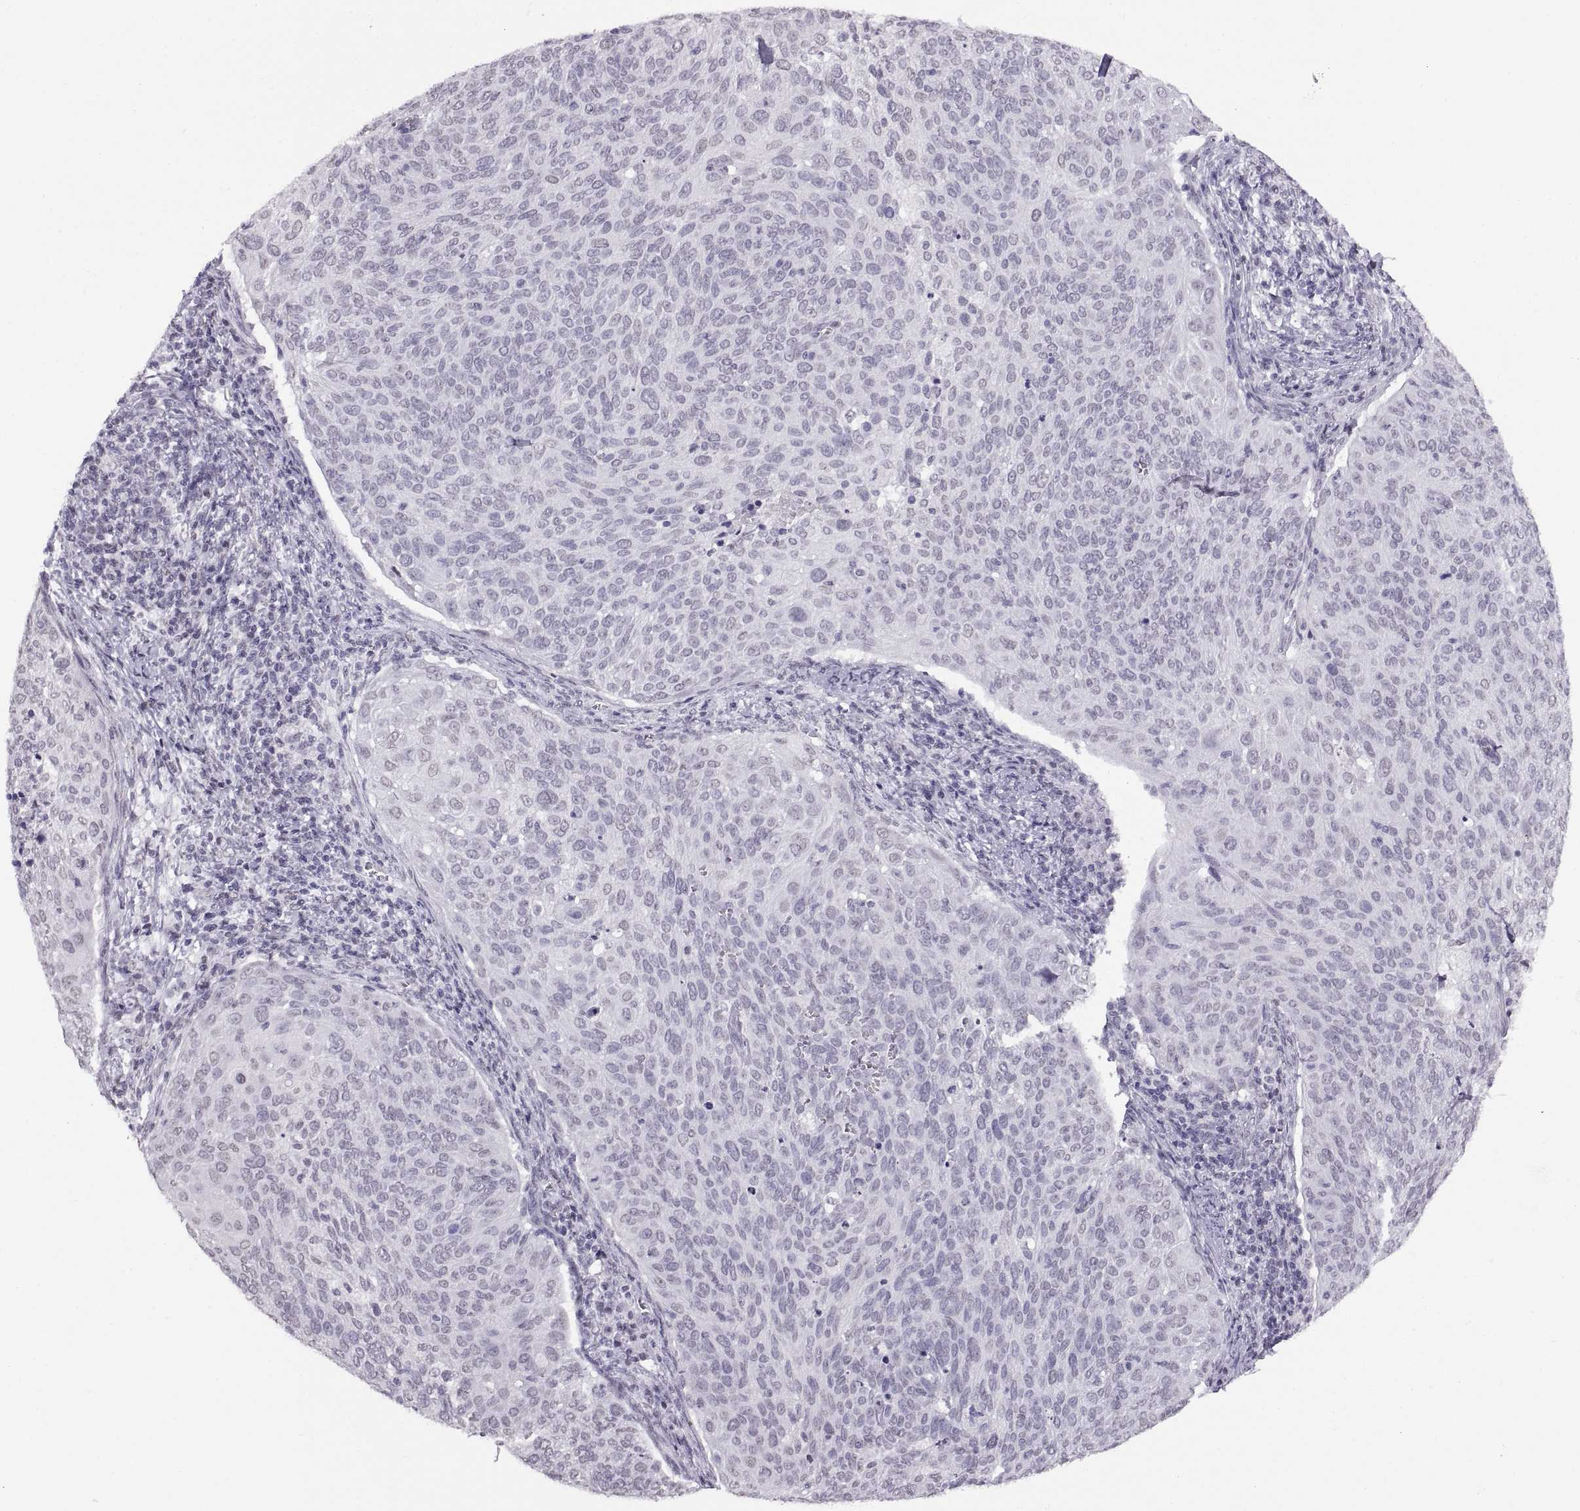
{"staining": {"intensity": "negative", "quantity": "none", "location": "none"}, "tissue": "cervical cancer", "cell_type": "Tumor cells", "image_type": "cancer", "snomed": [{"axis": "morphology", "description": "Squamous cell carcinoma, NOS"}, {"axis": "topography", "description": "Cervix"}], "caption": "Image shows no significant protein staining in tumor cells of cervical cancer (squamous cell carcinoma).", "gene": "CARTPT", "patient": {"sex": "female", "age": 39}}